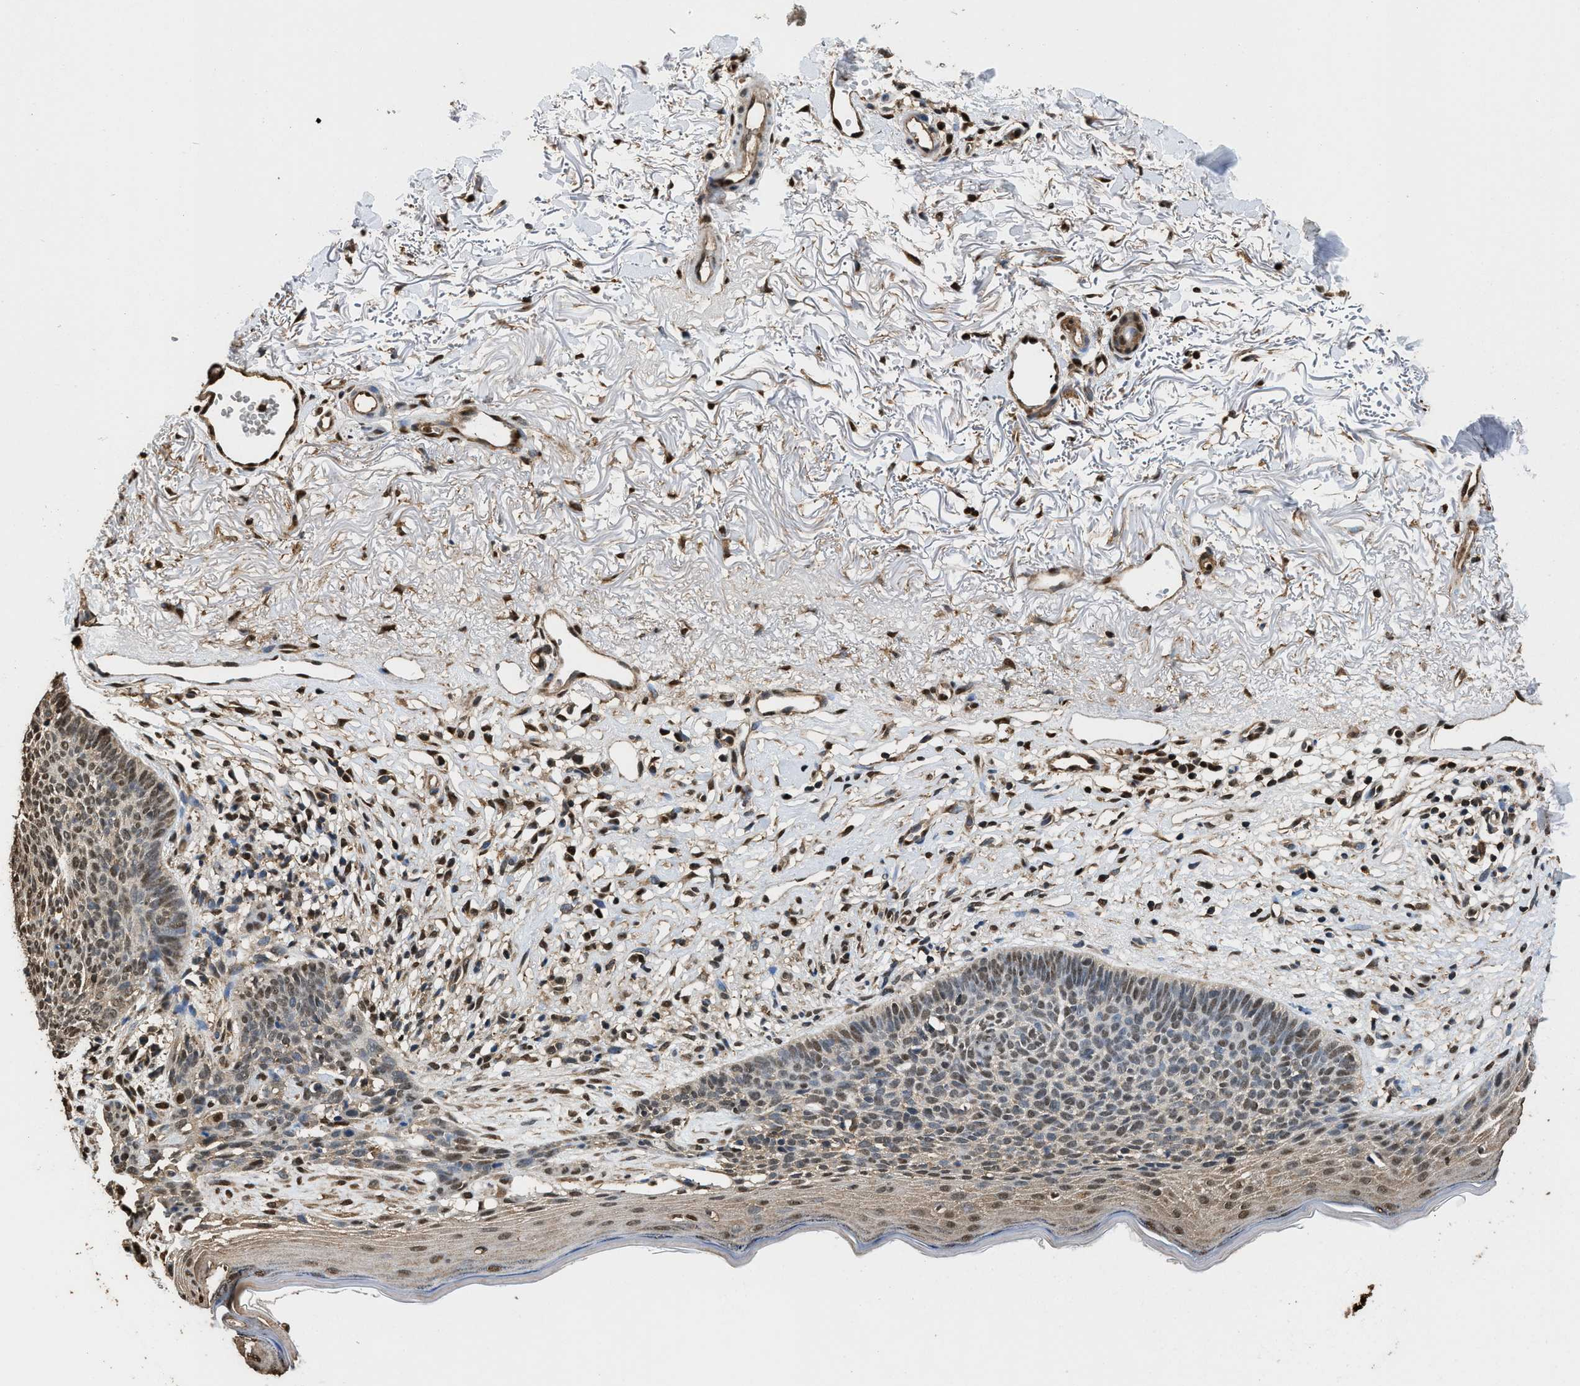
{"staining": {"intensity": "moderate", "quantity": "25%-75%", "location": "nuclear"}, "tissue": "skin cancer", "cell_type": "Tumor cells", "image_type": "cancer", "snomed": [{"axis": "morphology", "description": "Normal tissue, NOS"}, {"axis": "morphology", "description": "Basal cell carcinoma"}, {"axis": "topography", "description": "Skin"}], "caption": "Basal cell carcinoma (skin) stained with DAB immunohistochemistry (IHC) exhibits medium levels of moderate nuclear expression in approximately 25%-75% of tumor cells.", "gene": "GAPDH", "patient": {"sex": "female", "age": 70}}